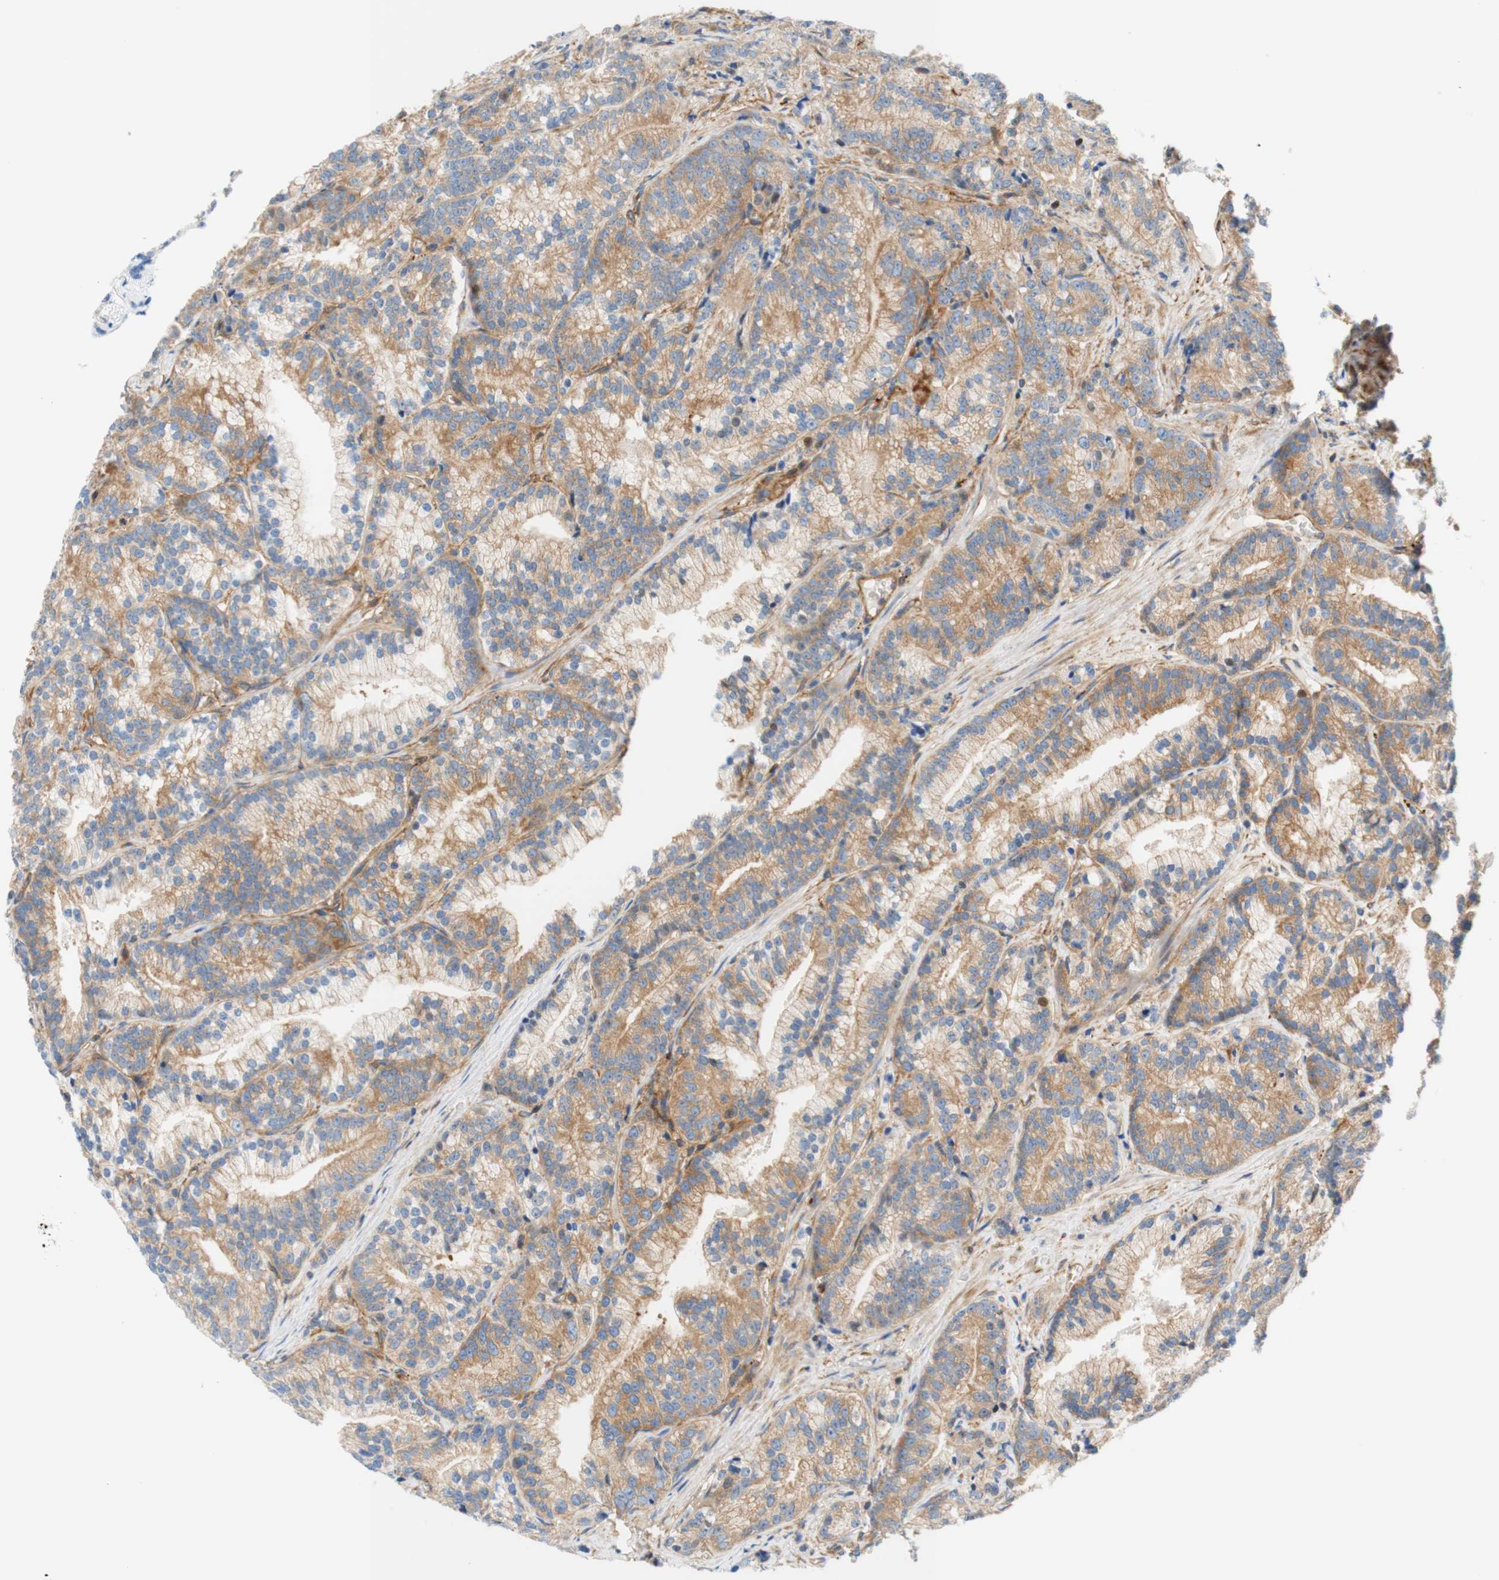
{"staining": {"intensity": "weak", "quantity": "25%-75%", "location": "cytoplasmic/membranous"}, "tissue": "prostate cancer", "cell_type": "Tumor cells", "image_type": "cancer", "snomed": [{"axis": "morphology", "description": "Adenocarcinoma, Low grade"}, {"axis": "topography", "description": "Prostate"}], "caption": "Prostate cancer stained with a protein marker shows weak staining in tumor cells.", "gene": "STOM", "patient": {"sex": "male", "age": 89}}